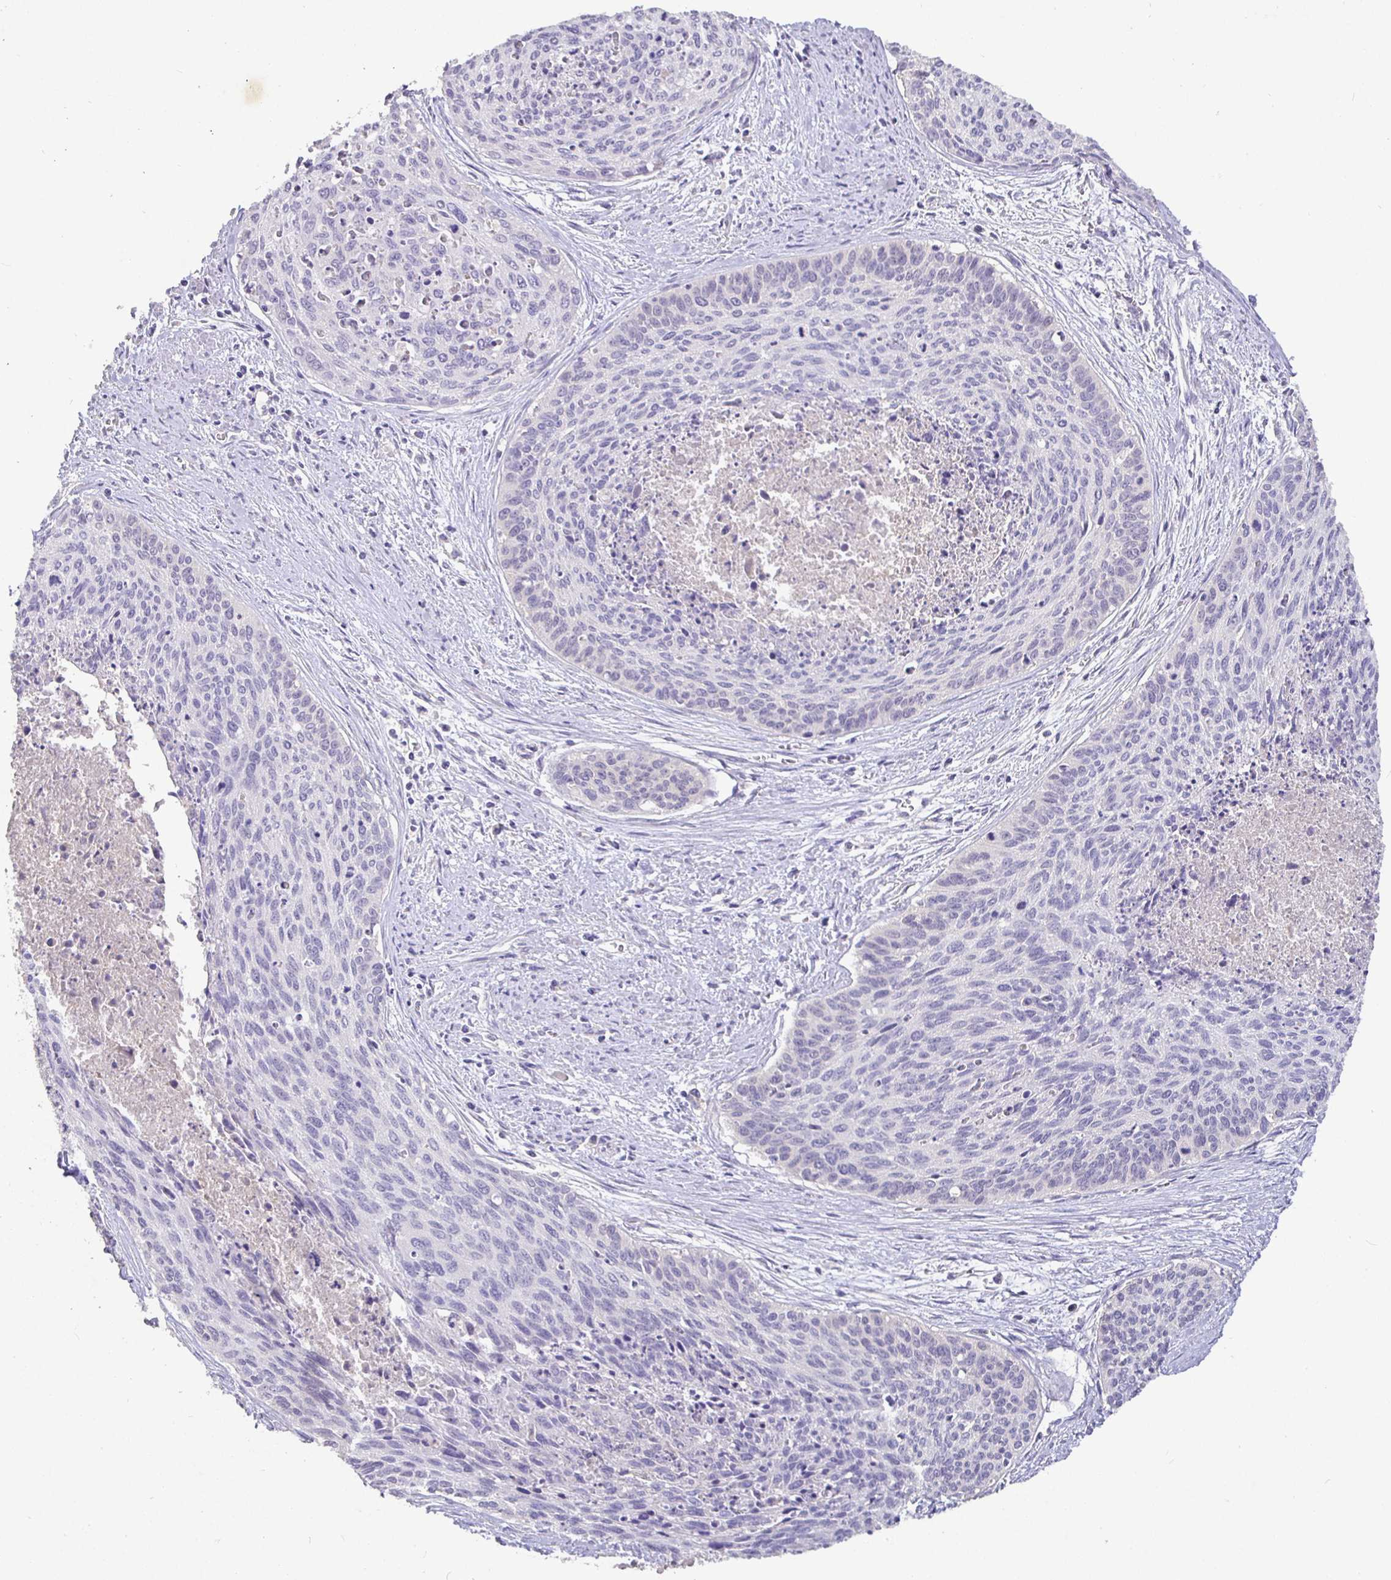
{"staining": {"intensity": "negative", "quantity": "none", "location": "none"}, "tissue": "cervical cancer", "cell_type": "Tumor cells", "image_type": "cancer", "snomed": [{"axis": "morphology", "description": "Squamous cell carcinoma, NOS"}, {"axis": "topography", "description": "Cervix"}], "caption": "High magnification brightfield microscopy of cervical cancer (squamous cell carcinoma) stained with DAB (brown) and counterstained with hematoxylin (blue): tumor cells show no significant staining.", "gene": "SHISA4", "patient": {"sex": "female", "age": 55}}